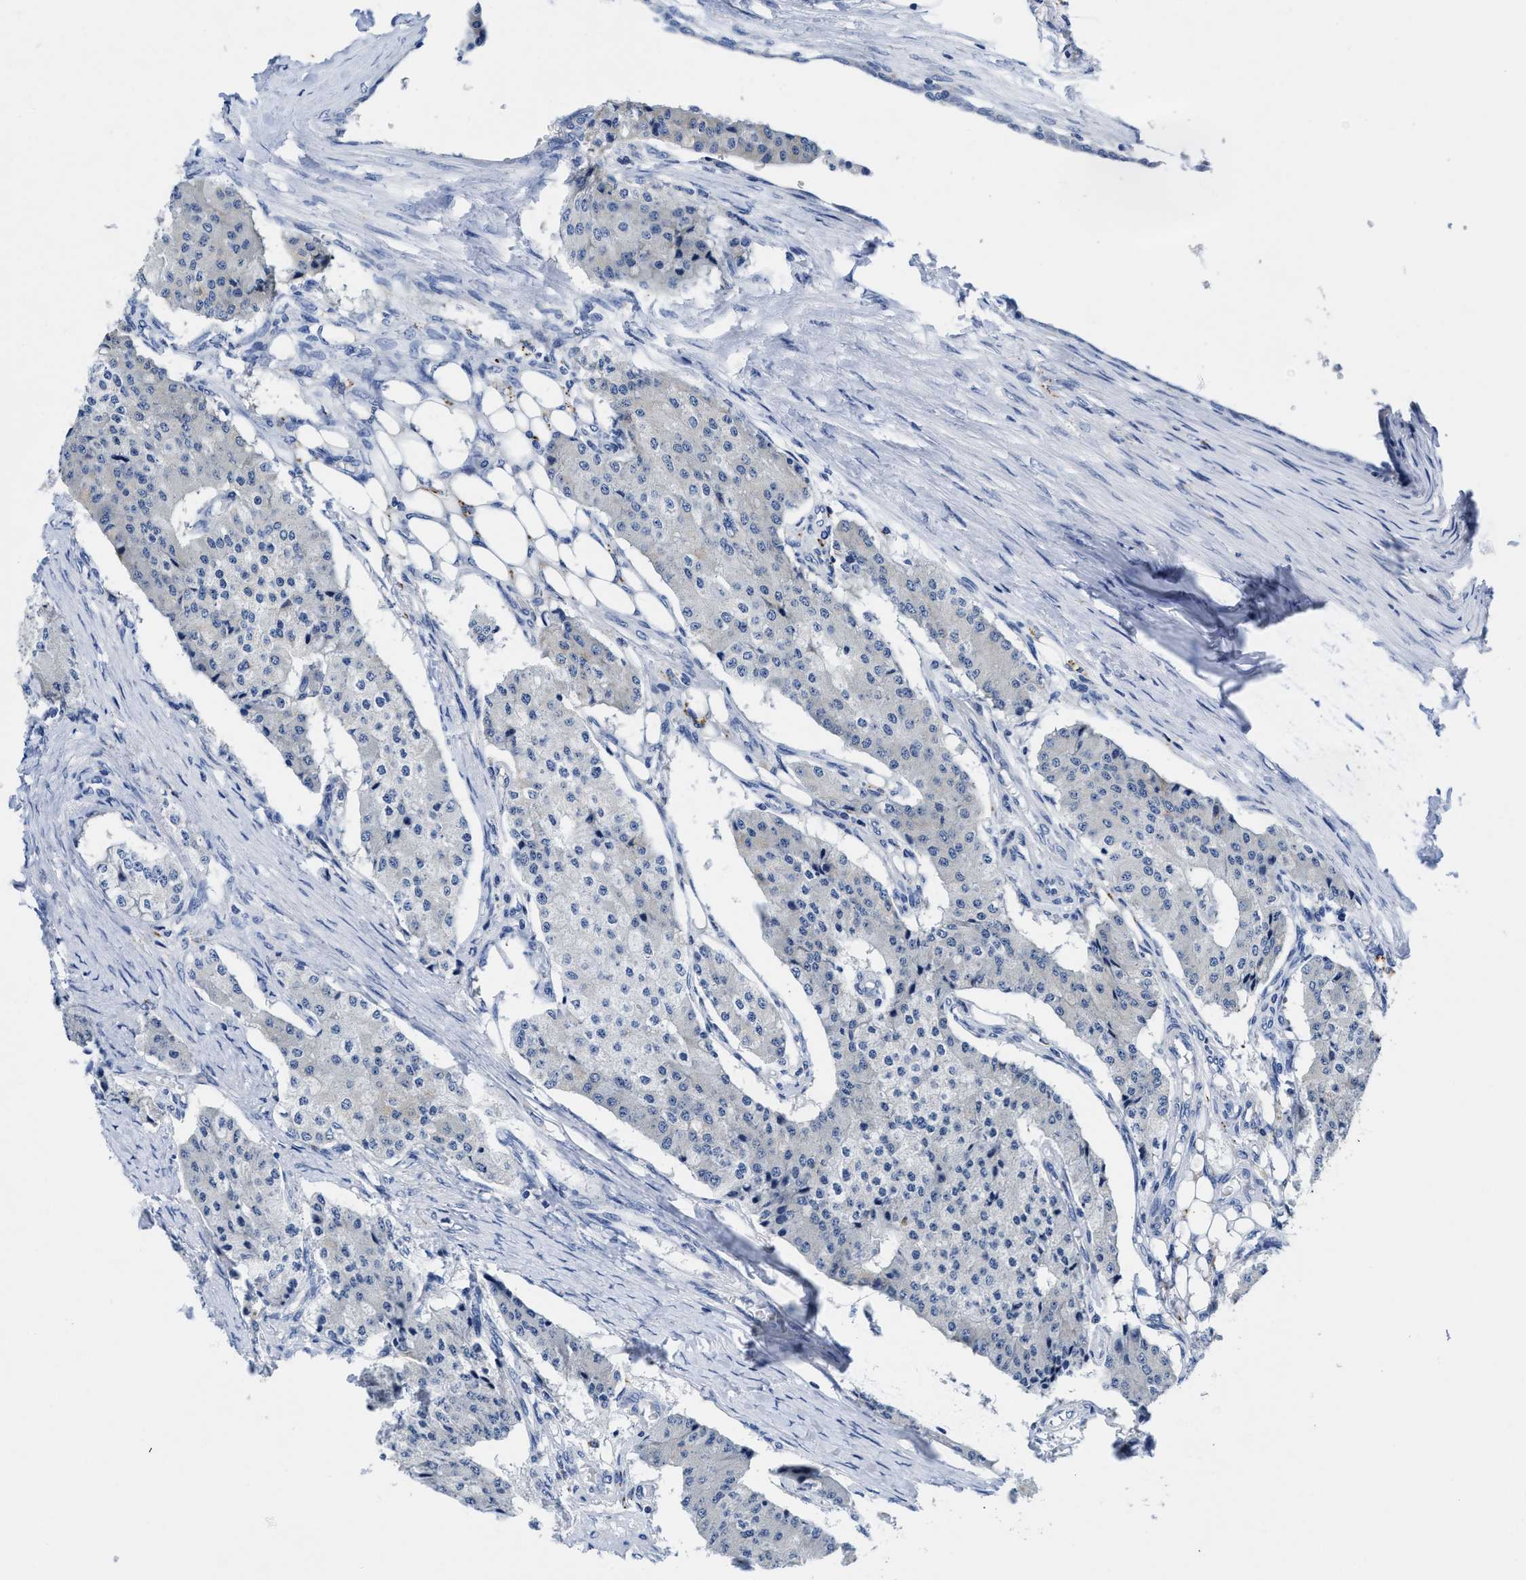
{"staining": {"intensity": "negative", "quantity": "none", "location": "none"}, "tissue": "carcinoid", "cell_type": "Tumor cells", "image_type": "cancer", "snomed": [{"axis": "morphology", "description": "Carcinoid, malignant, NOS"}, {"axis": "topography", "description": "Colon"}], "caption": "A histopathology image of carcinoid stained for a protein reveals no brown staining in tumor cells.", "gene": "TBRG4", "patient": {"sex": "female", "age": 52}}